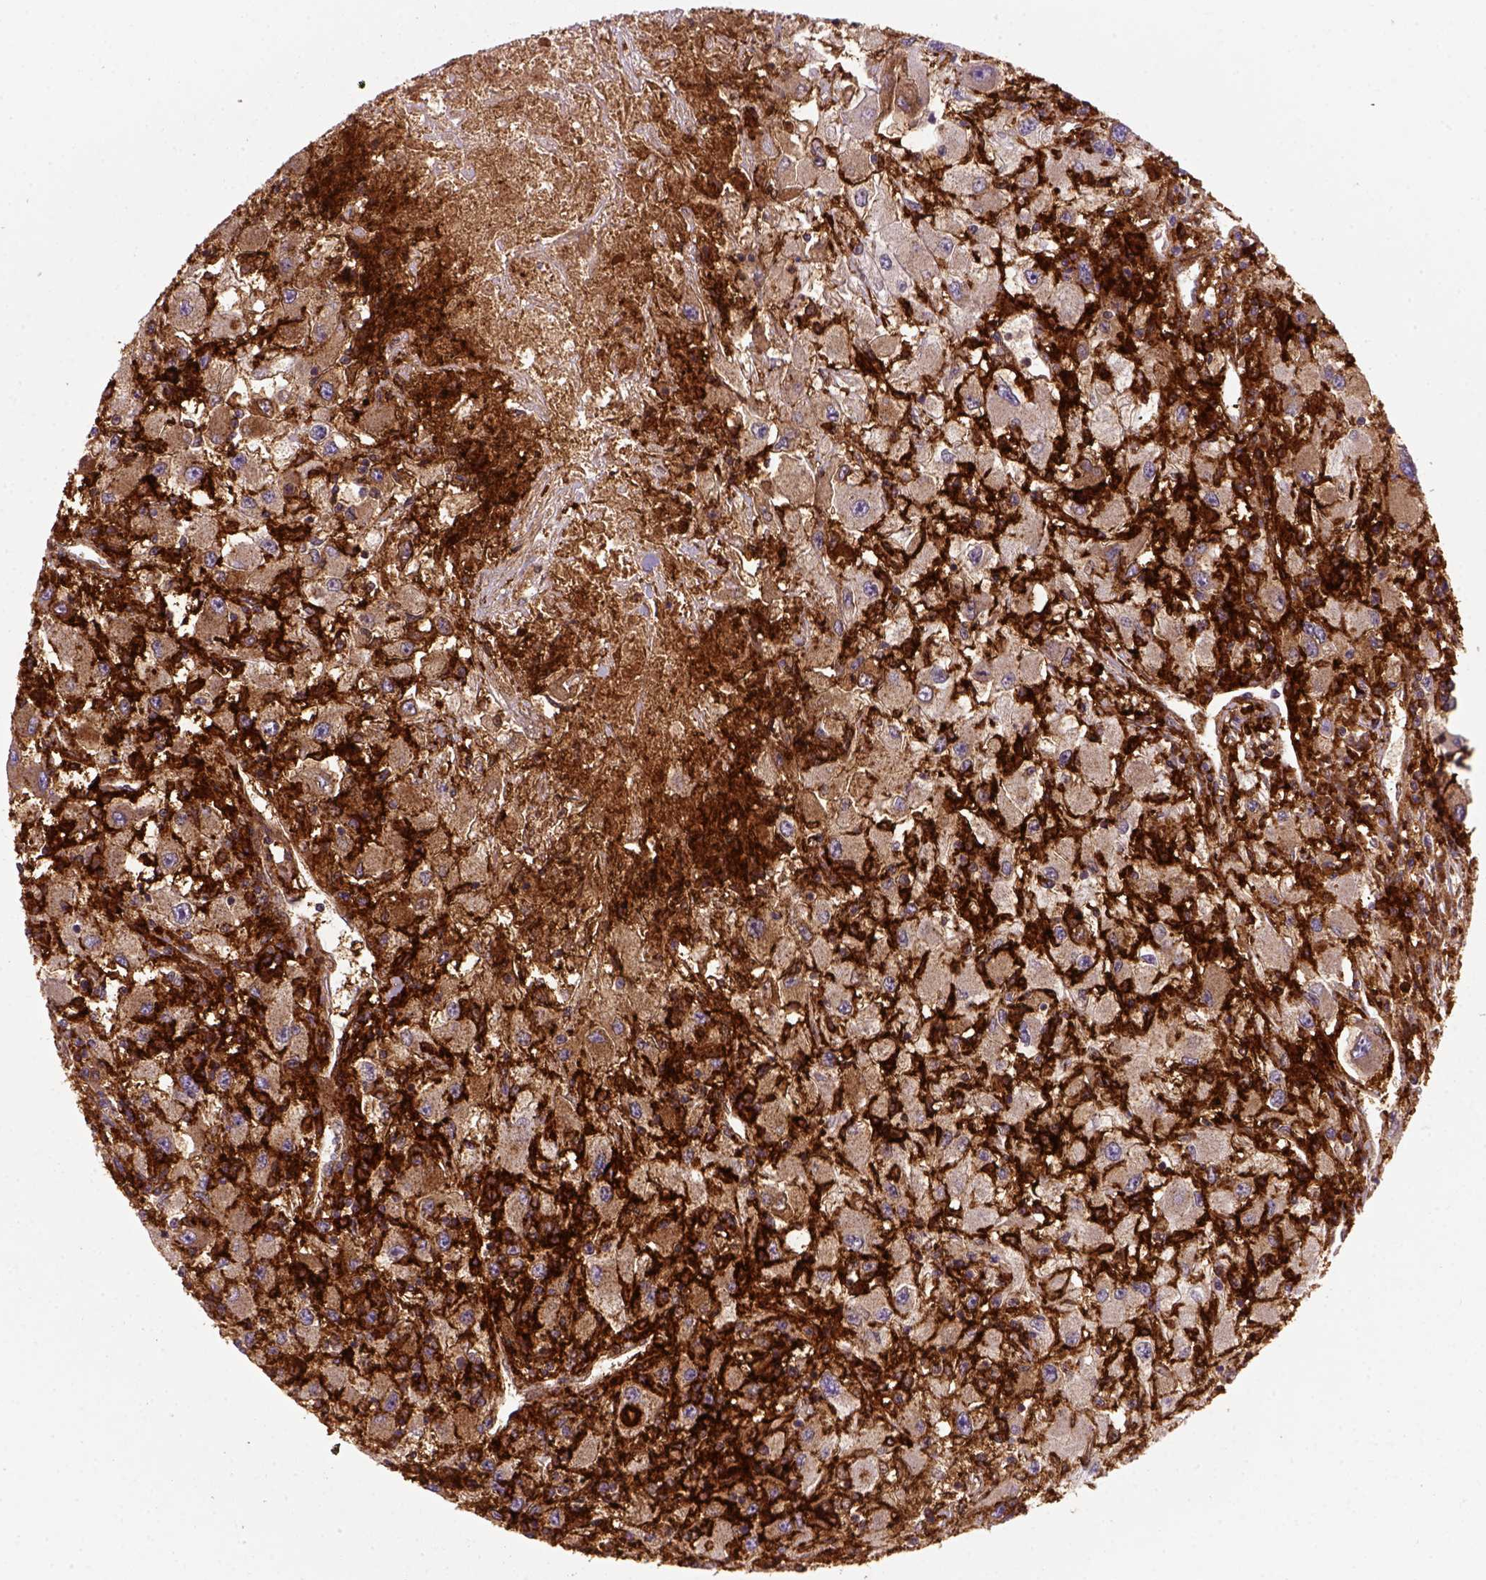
{"staining": {"intensity": "weak", "quantity": ">75%", "location": "cytoplasmic/membranous"}, "tissue": "renal cancer", "cell_type": "Tumor cells", "image_type": "cancer", "snomed": [{"axis": "morphology", "description": "Adenocarcinoma, NOS"}, {"axis": "topography", "description": "Kidney"}], "caption": "High-power microscopy captured an immunohistochemistry image of renal cancer (adenocarcinoma), revealing weak cytoplasmic/membranous expression in about >75% of tumor cells. (DAB IHC, brown staining for protein, blue staining for nuclei).", "gene": "CD14", "patient": {"sex": "female", "age": 67}}